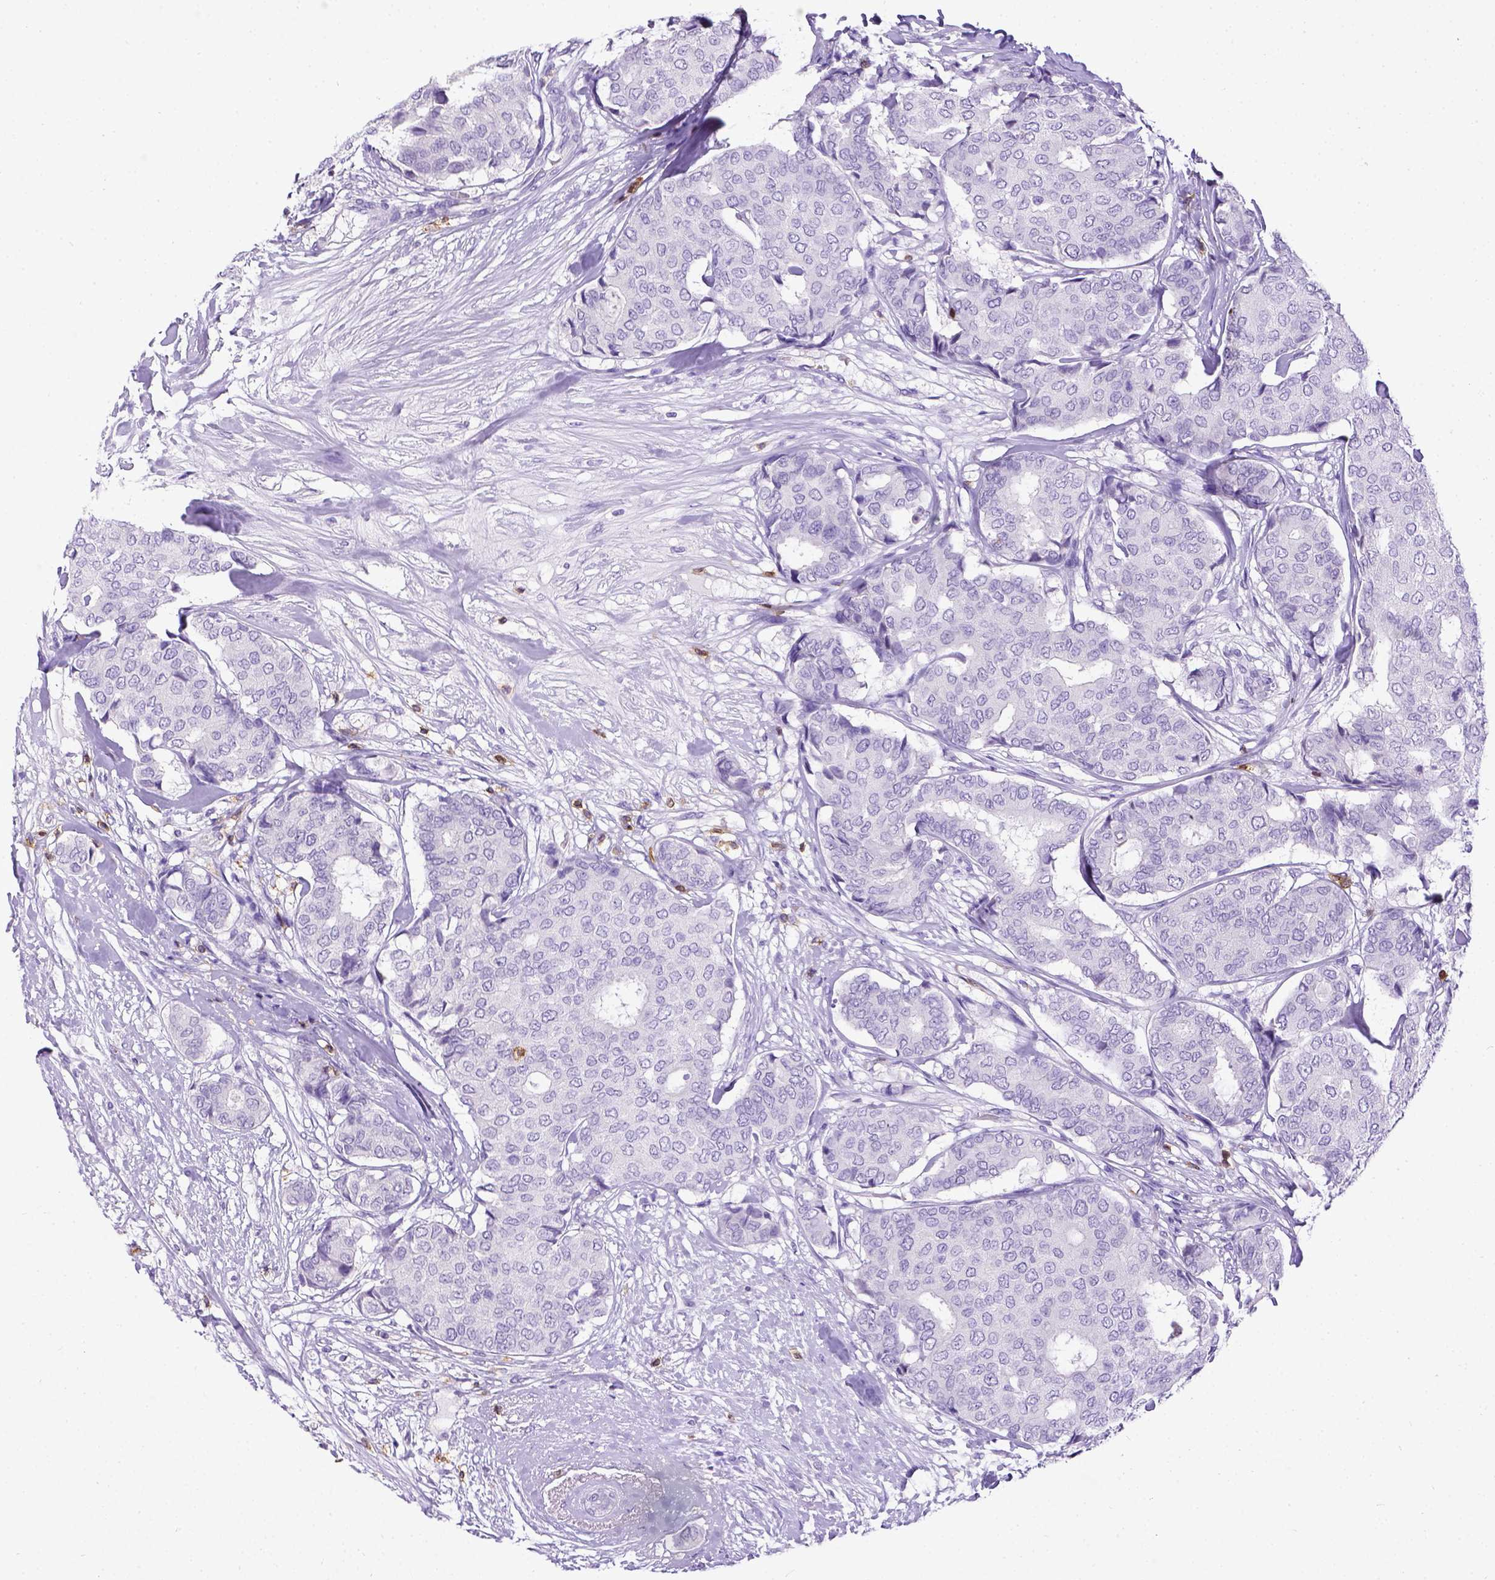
{"staining": {"intensity": "negative", "quantity": "none", "location": "none"}, "tissue": "breast cancer", "cell_type": "Tumor cells", "image_type": "cancer", "snomed": [{"axis": "morphology", "description": "Duct carcinoma"}, {"axis": "topography", "description": "Breast"}], "caption": "DAB immunohistochemical staining of human breast cancer (intraductal carcinoma) displays no significant positivity in tumor cells.", "gene": "CD3E", "patient": {"sex": "female", "age": 75}}